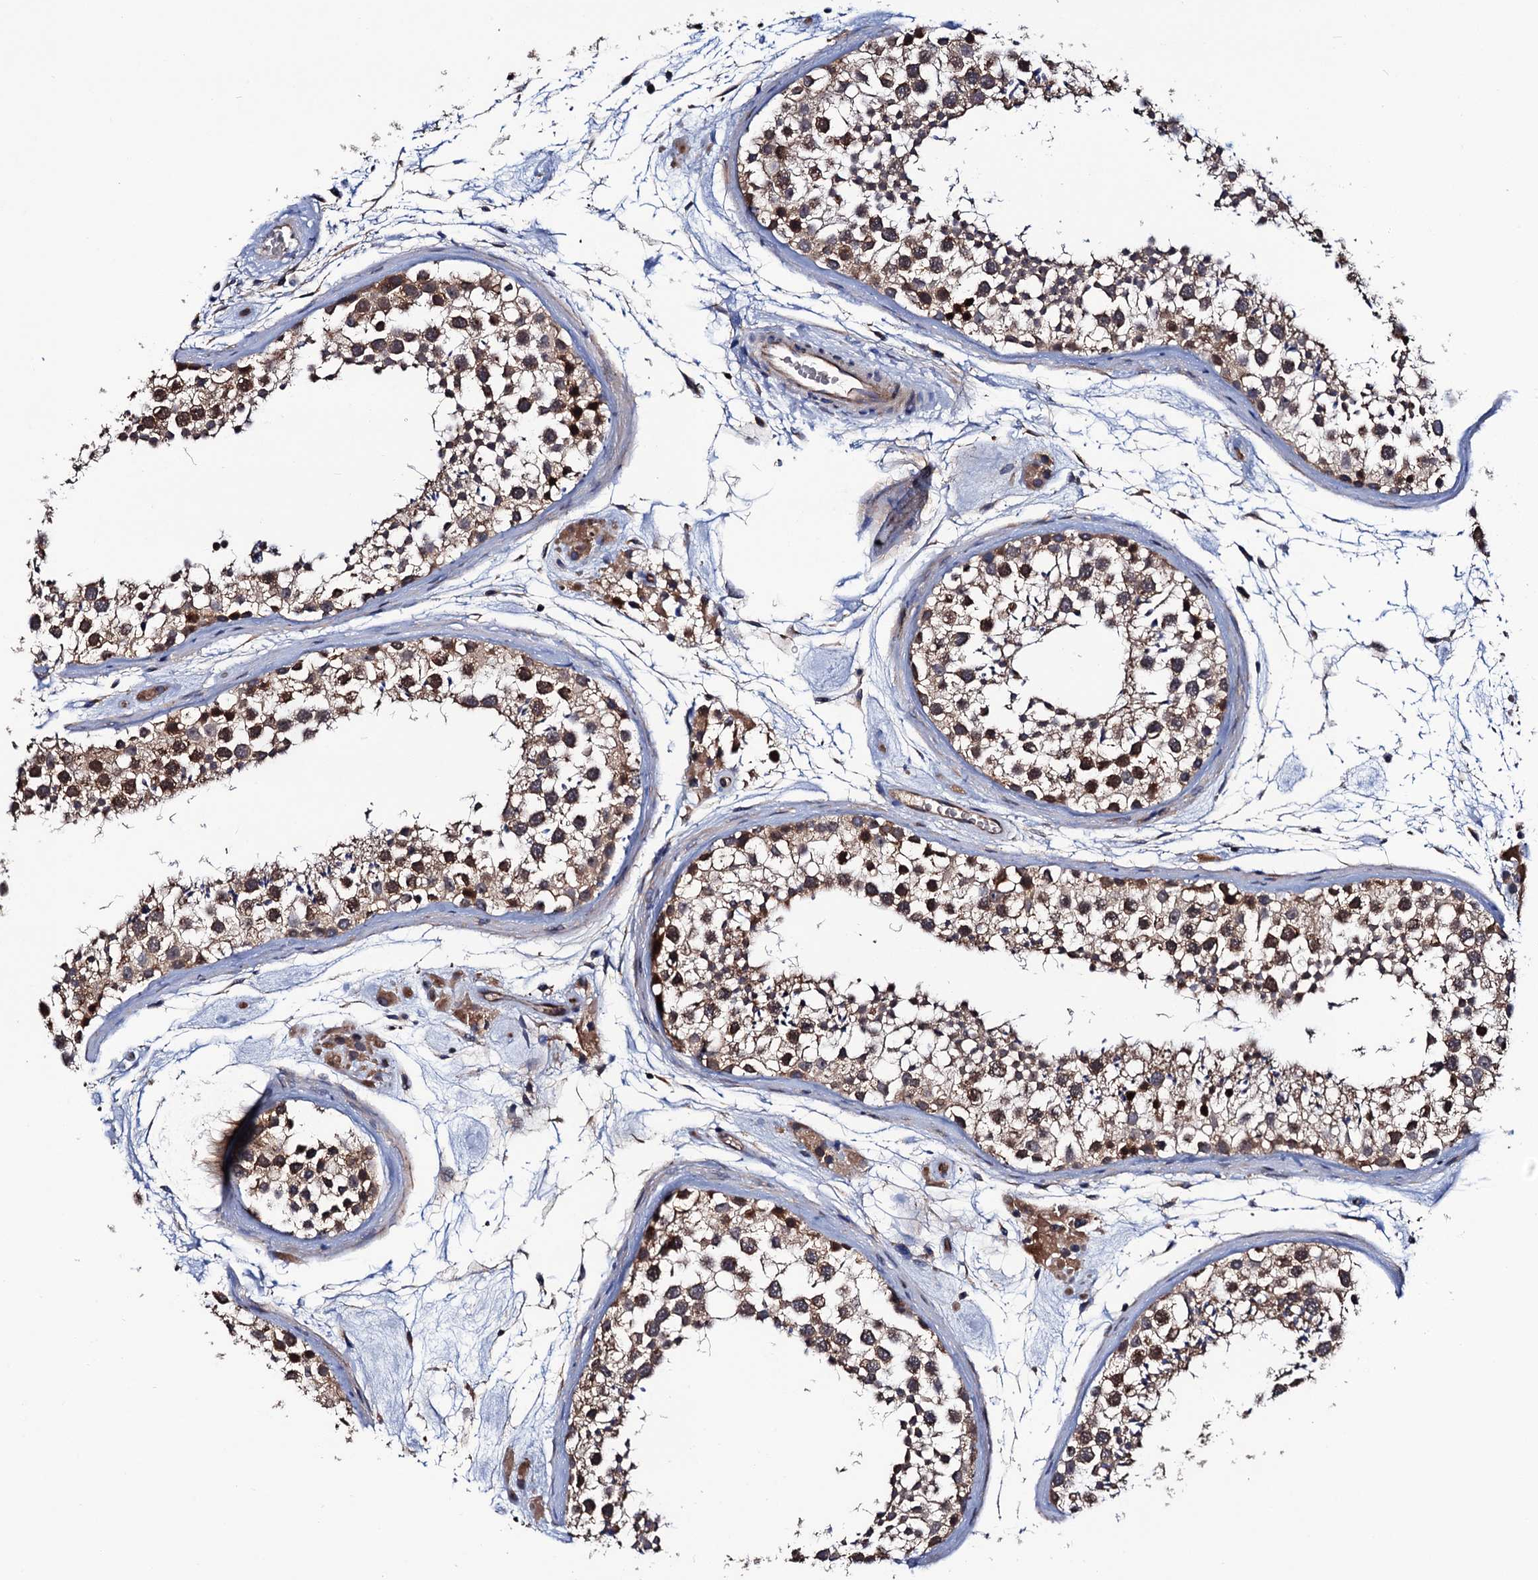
{"staining": {"intensity": "moderate", "quantity": "25%-75%", "location": "cytoplasmic/membranous"}, "tissue": "testis", "cell_type": "Cells in seminiferous ducts", "image_type": "normal", "snomed": [{"axis": "morphology", "description": "Normal tissue, NOS"}, {"axis": "topography", "description": "Testis"}], "caption": "Immunohistochemistry of normal testis reveals medium levels of moderate cytoplasmic/membranous positivity in about 25%-75% of cells in seminiferous ducts. The protein is stained brown, and the nuclei are stained in blue (DAB IHC with brightfield microscopy, high magnification).", "gene": "TRMT112", "patient": {"sex": "male", "age": 46}}